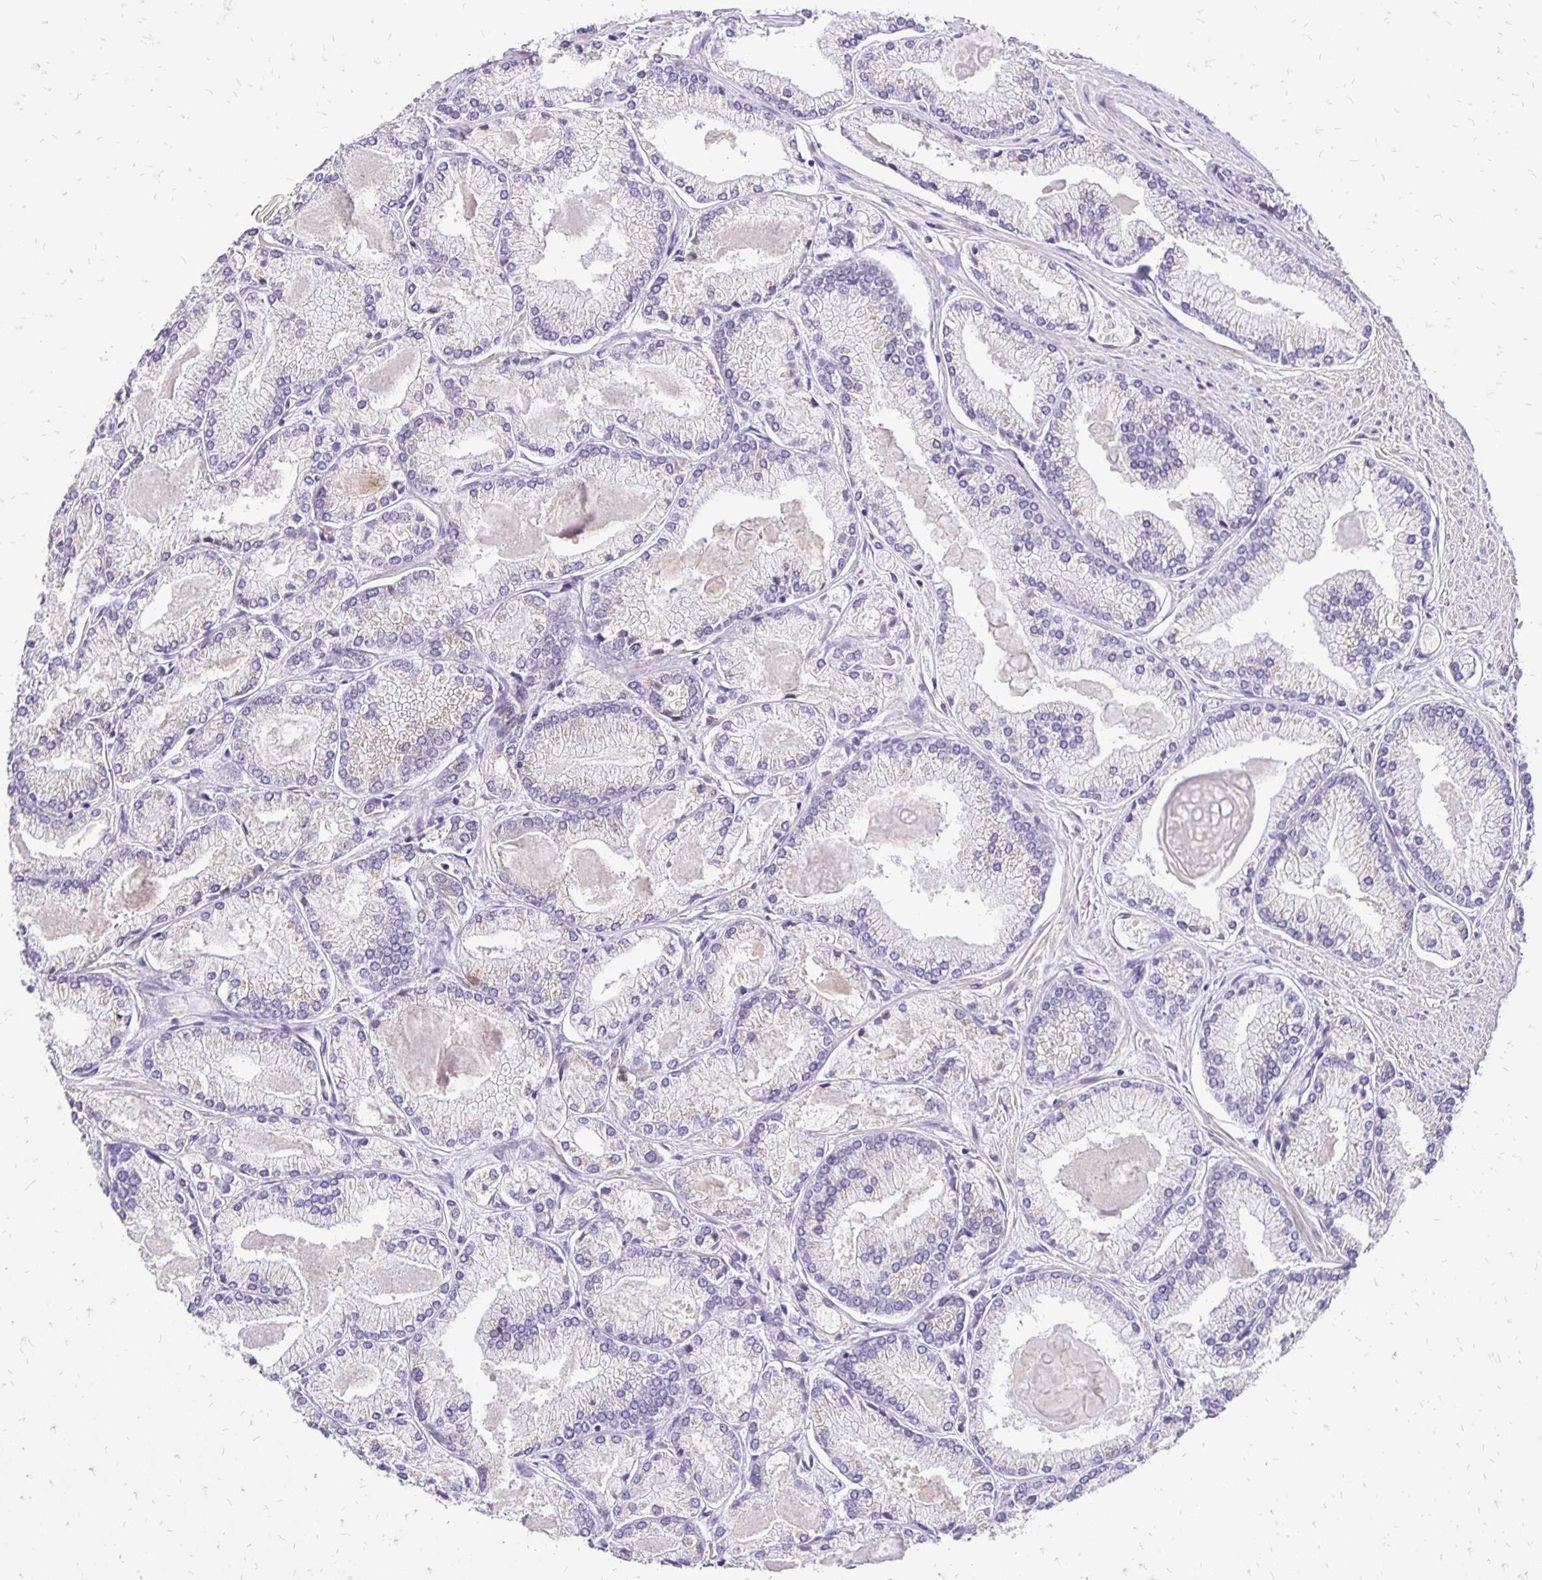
{"staining": {"intensity": "weak", "quantity": "<25%", "location": "cytoplasmic/membranous"}, "tissue": "prostate cancer", "cell_type": "Tumor cells", "image_type": "cancer", "snomed": [{"axis": "morphology", "description": "Adenocarcinoma, High grade"}, {"axis": "topography", "description": "Prostate"}], "caption": "An image of human prostate cancer is negative for staining in tumor cells.", "gene": "GOLGA5", "patient": {"sex": "male", "age": 68}}